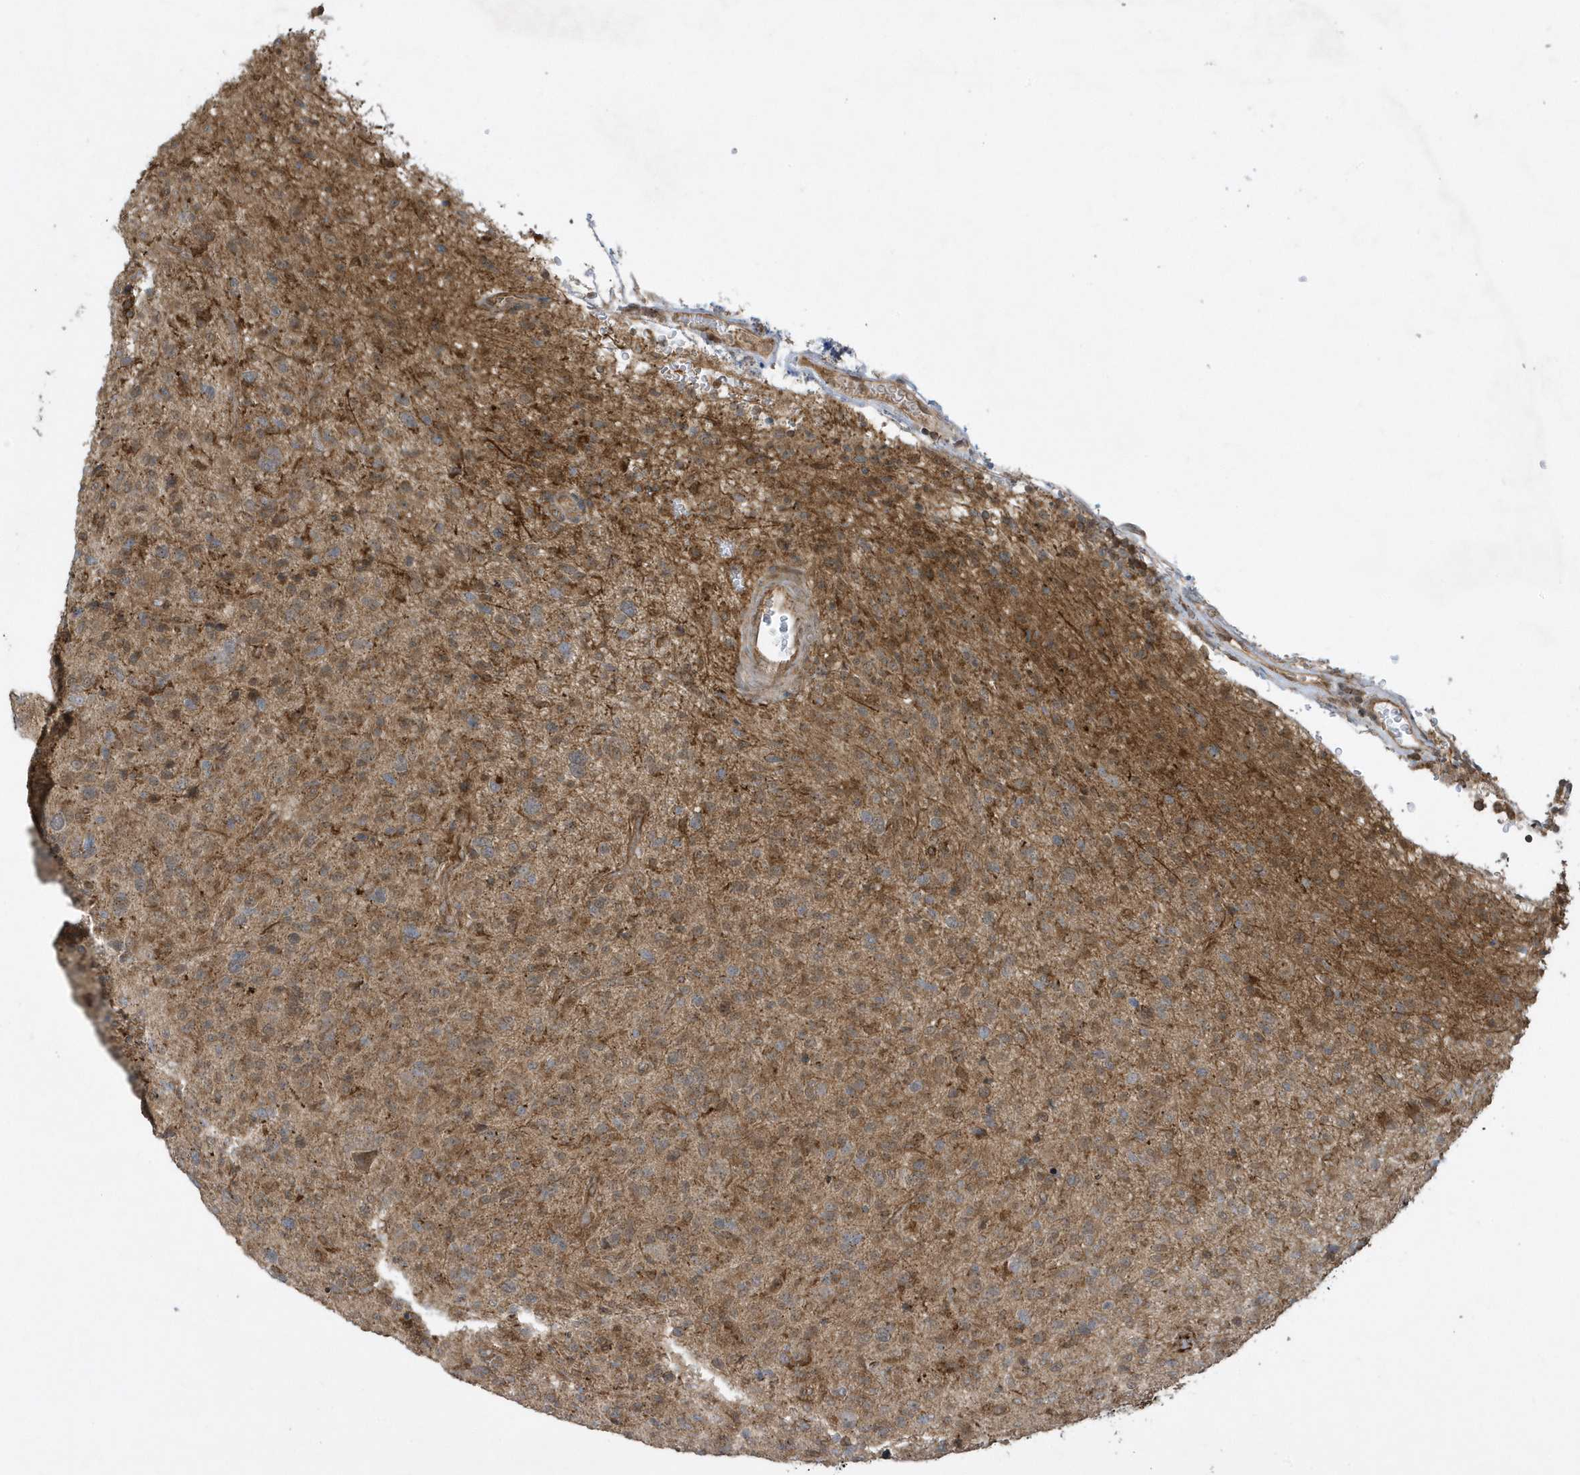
{"staining": {"intensity": "moderate", "quantity": "25%-75%", "location": "cytoplasmic/membranous"}, "tissue": "glioma", "cell_type": "Tumor cells", "image_type": "cancer", "snomed": [{"axis": "morphology", "description": "Glioma, malignant, High grade"}, {"axis": "topography", "description": "Brain"}], "caption": "Immunohistochemistry (IHC) image of neoplastic tissue: glioma stained using immunohistochemistry (IHC) exhibits medium levels of moderate protein expression localized specifically in the cytoplasmic/membranous of tumor cells, appearing as a cytoplasmic/membranous brown color.", "gene": "STAMBP", "patient": {"sex": "female", "age": 57}}